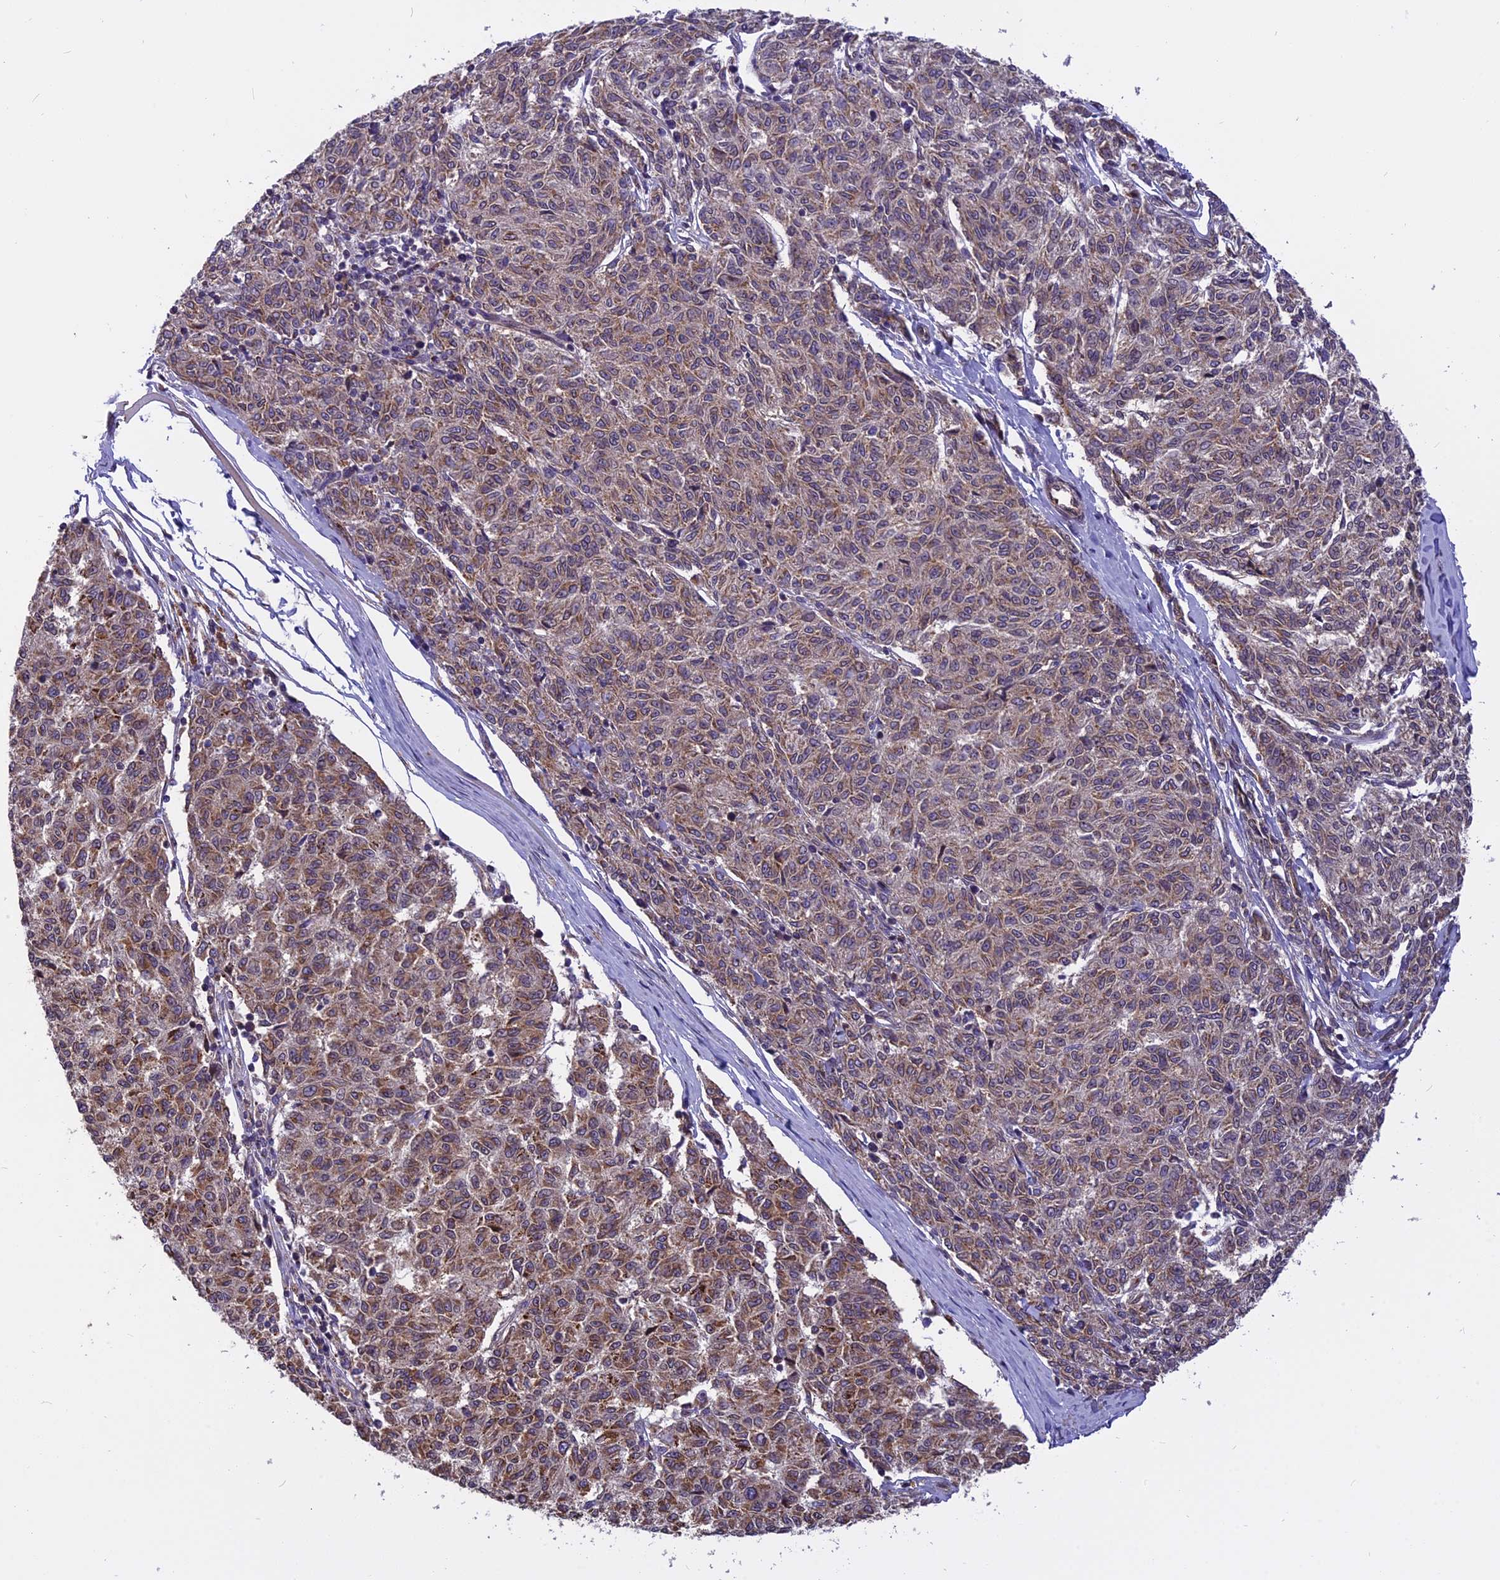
{"staining": {"intensity": "moderate", "quantity": ">75%", "location": "cytoplasmic/membranous"}, "tissue": "melanoma", "cell_type": "Tumor cells", "image_type": "cancer", "snomed": [{"axis": "morphology", "description": "Malignant melanoma, NOS"}, {"axis": "topography", "description": "Skin"}], "caption": "A brown stain highlights moderate cytoplasmic/membranous positivity of a protein in malignant melanoma tumor cells. (brown staining indicates protein expression, while blue staining denotes nuclei).", "gene": "CHMP2A", "patient": {"sex": "female", "age": 72}}